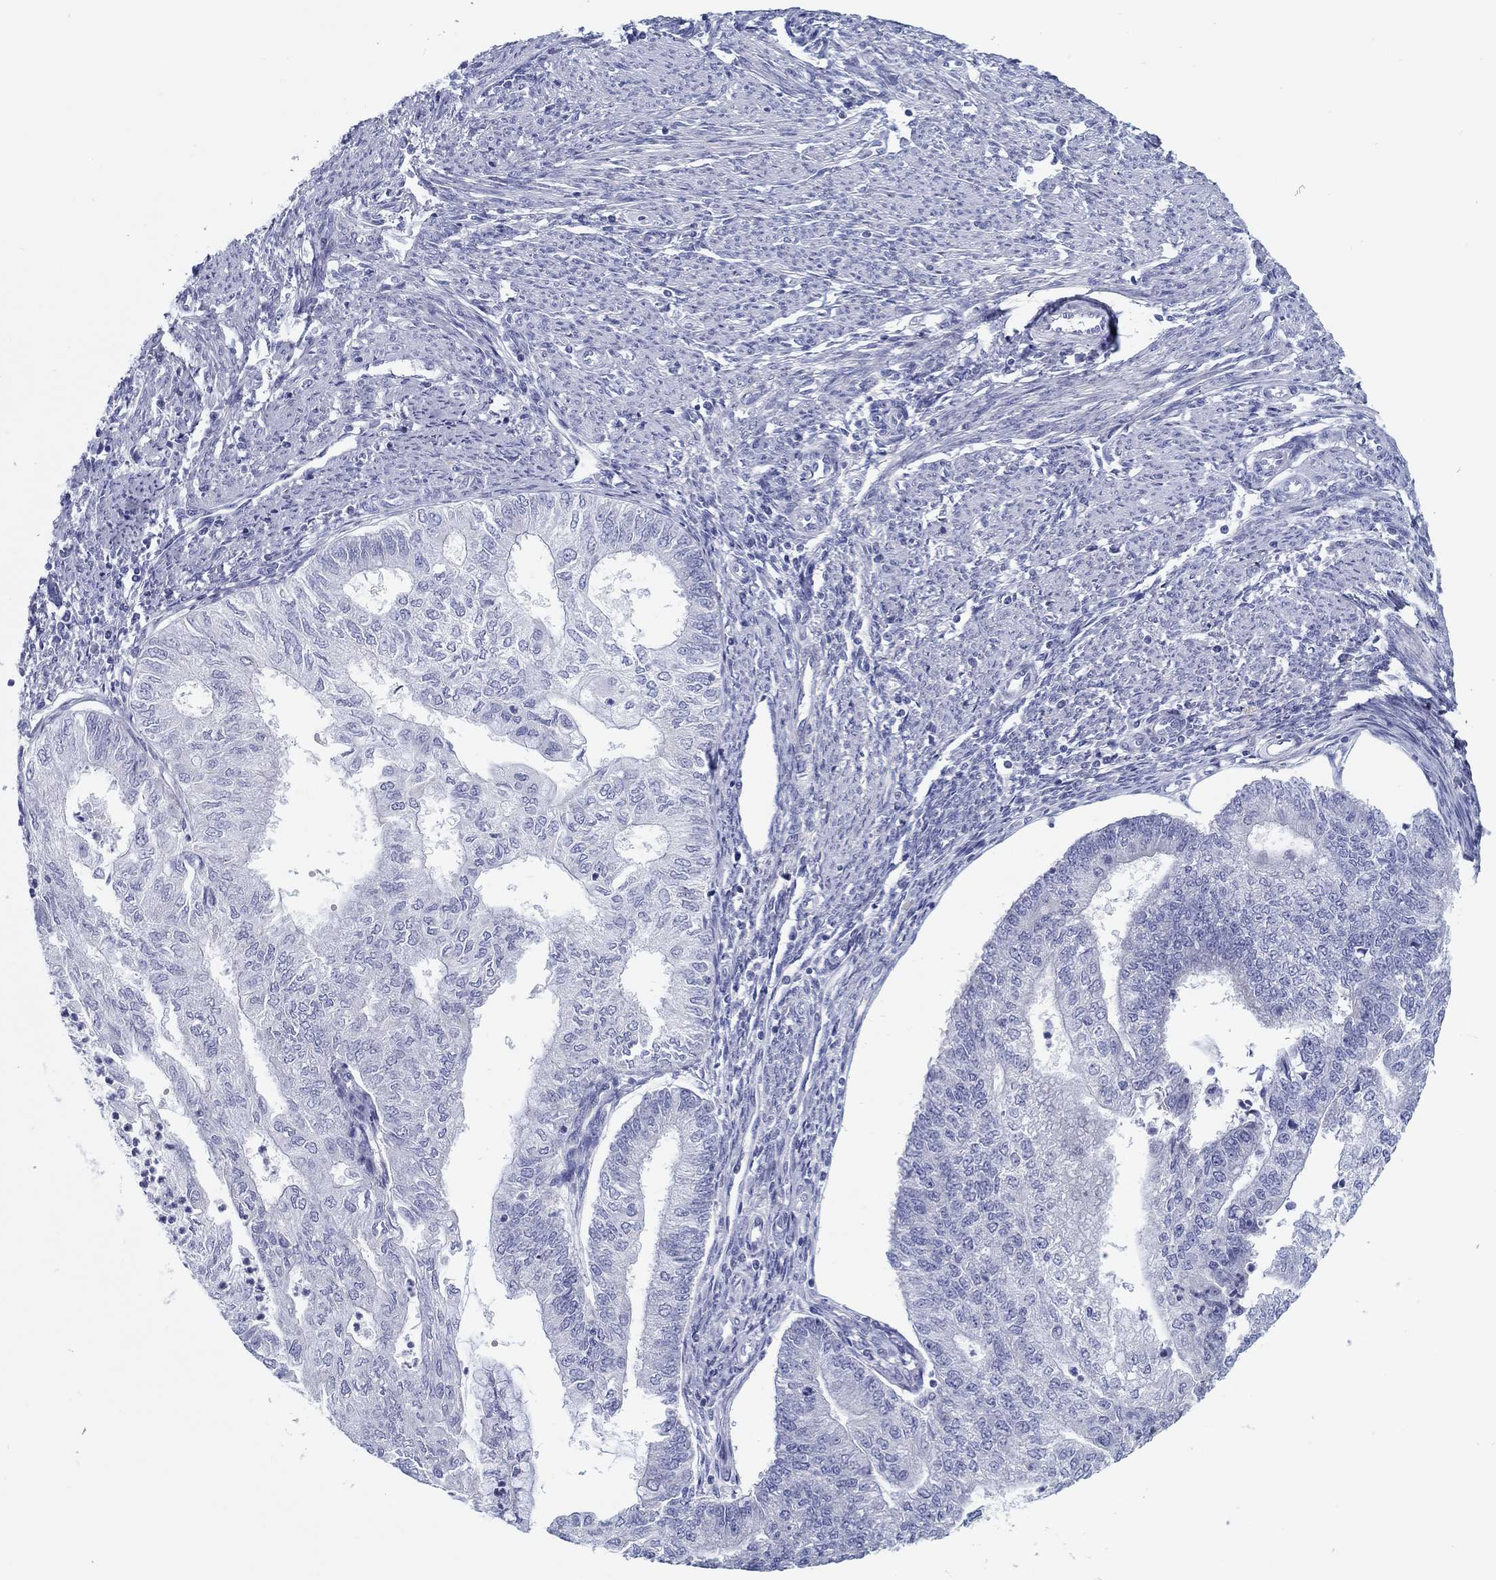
{"staining": {"intensity": "negative", "quantity": "none", "location": "none"}, "tissue": "endometrial cancer", "cell_type": "Tumor cells", "image_type": "cancer", "snomed": [{"axis": "morphology", "description": "Adenocarcinoma, NOS"}, {"axis": "topography", "description": "Endometrium"}], "caption": "Immunohistochemical staining of human endometrial cancer exhibits no significant staining in tumor cells.", "gene": "HAPLN4", "patient": {"sex": "female", "age": 59}}